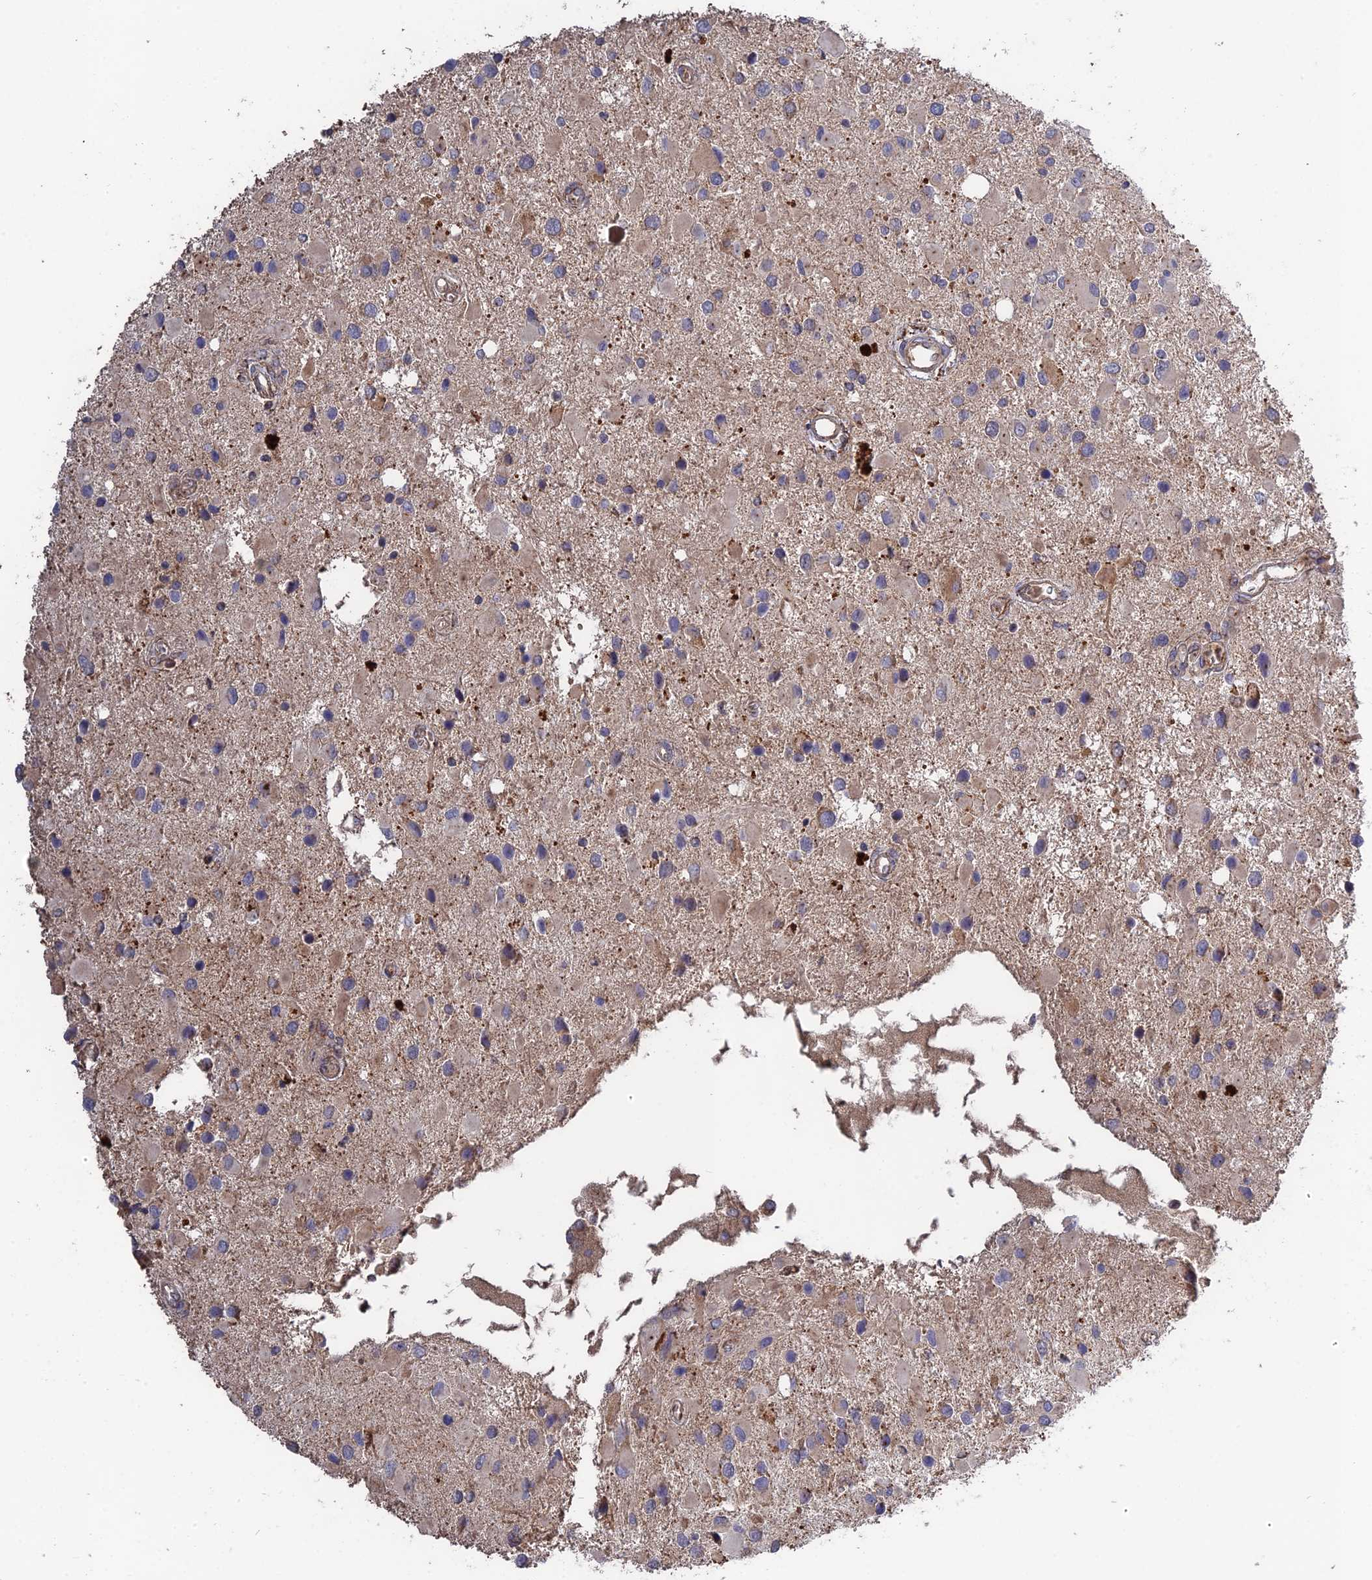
{"staining": {"intensity": "negative", "quantity": "none", "location": "none"}, "tissue": "glioma", "cell_type": "Tumor cells", "image_type": "cancer", "snomed": [{"axis": "morphology", "description": "Glioma, malignant, High grade"}, {"axis": "topography", "description": "Brain"}], "caption": "Immunohistochemistry (IHC) histopathology image of human glioma stained for a protein (brown), which demonstrates no expression in tumor cells. (IHC, brightfield microscopy, high magnification).", "gene": "RPIA", "patient": {"sex": "male", "age": 53}}